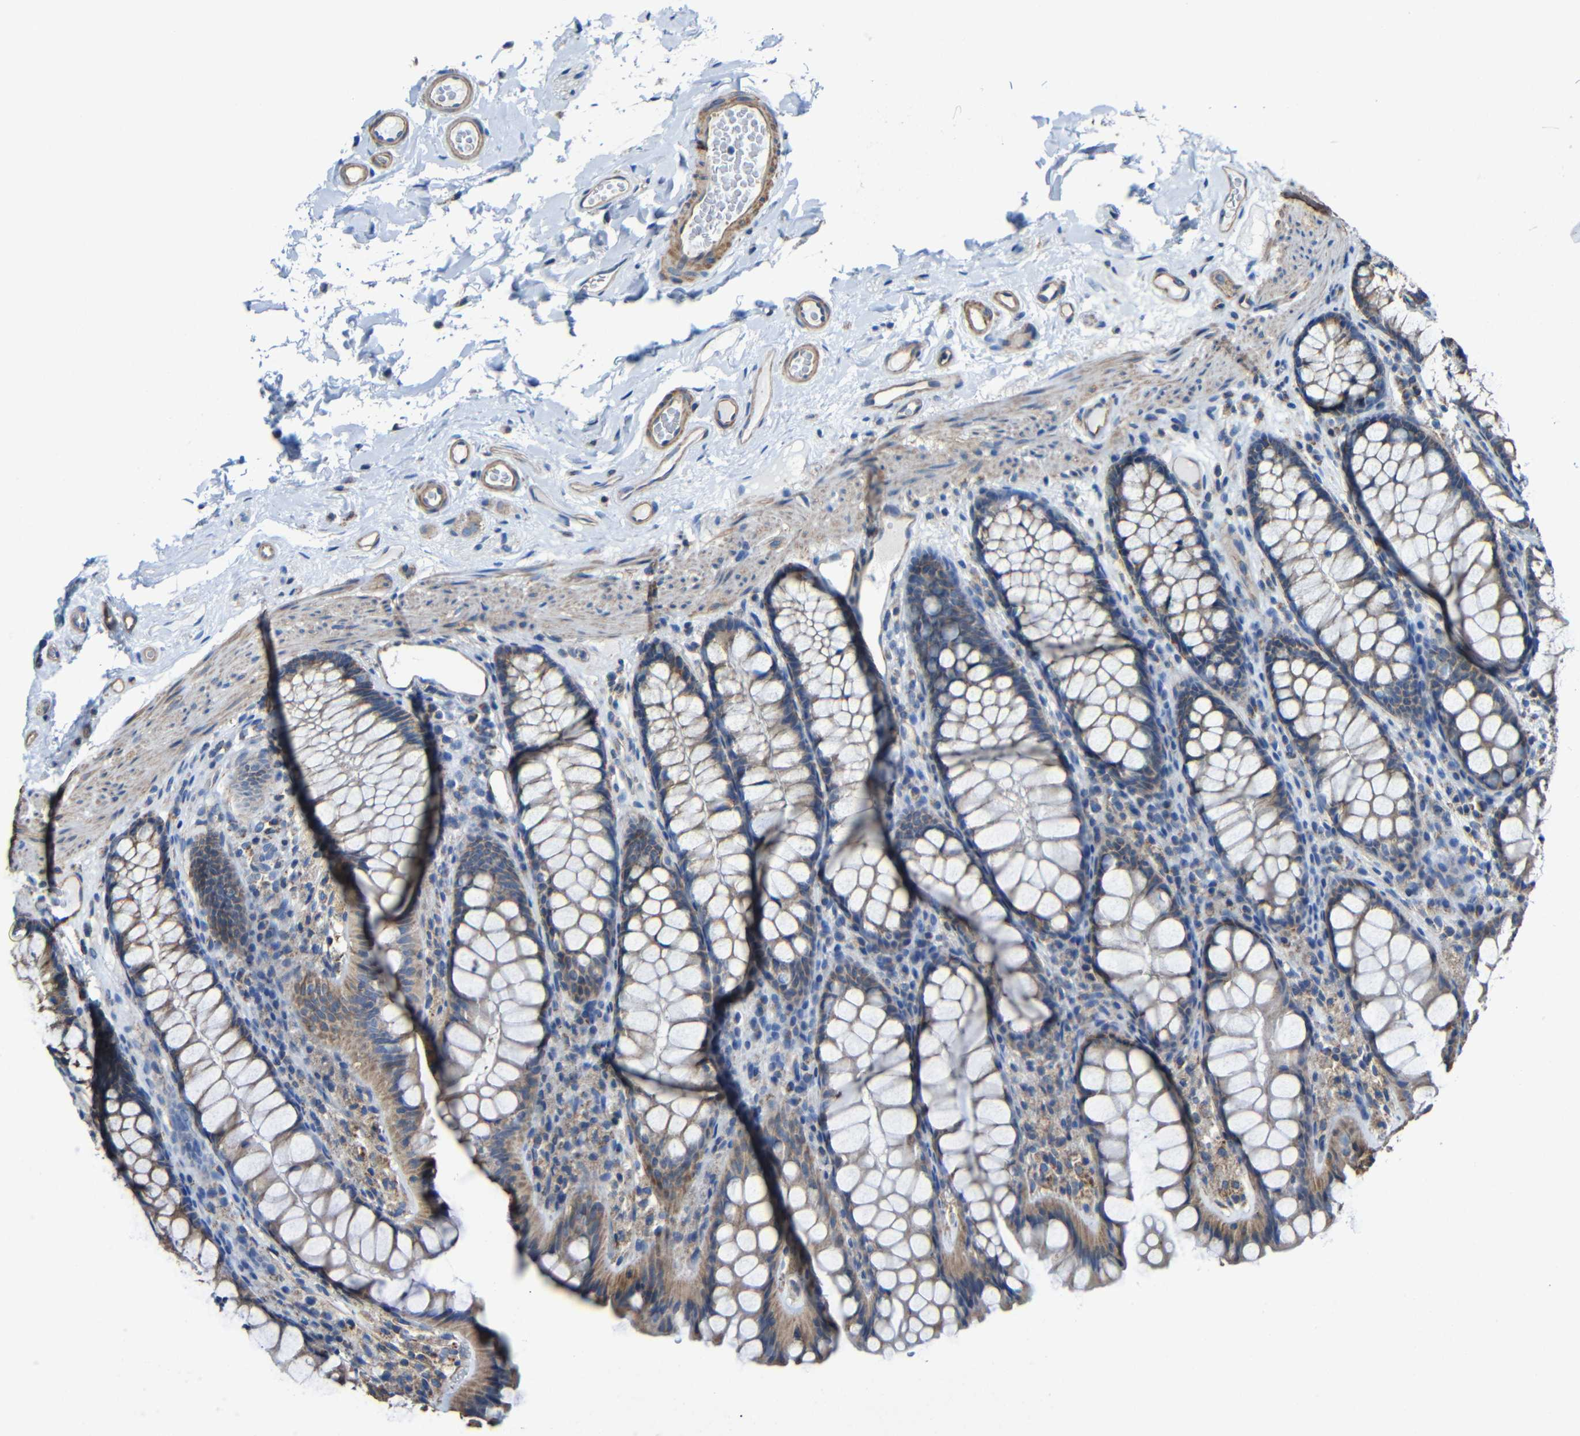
{"staining": {"intensity": "weak", "quantity": ">75%", "location": "cytoplasmic/membranous"}, "tissue": "colon", "cell_type": "Endothelial cells", "image_type": "normal", "snomed": [{"axis": "morphology", "description": "Normal tissue, NOS"}, {"axis": "topography", "description": "Colon"}], "caption": "IHC of benign human colon exhibits low levels of weak cytoplasmic/membranous staining in about >75% of endothelial cells.", "gene": "INTS6L", "patient": {"sex": "female", "age": 55}}